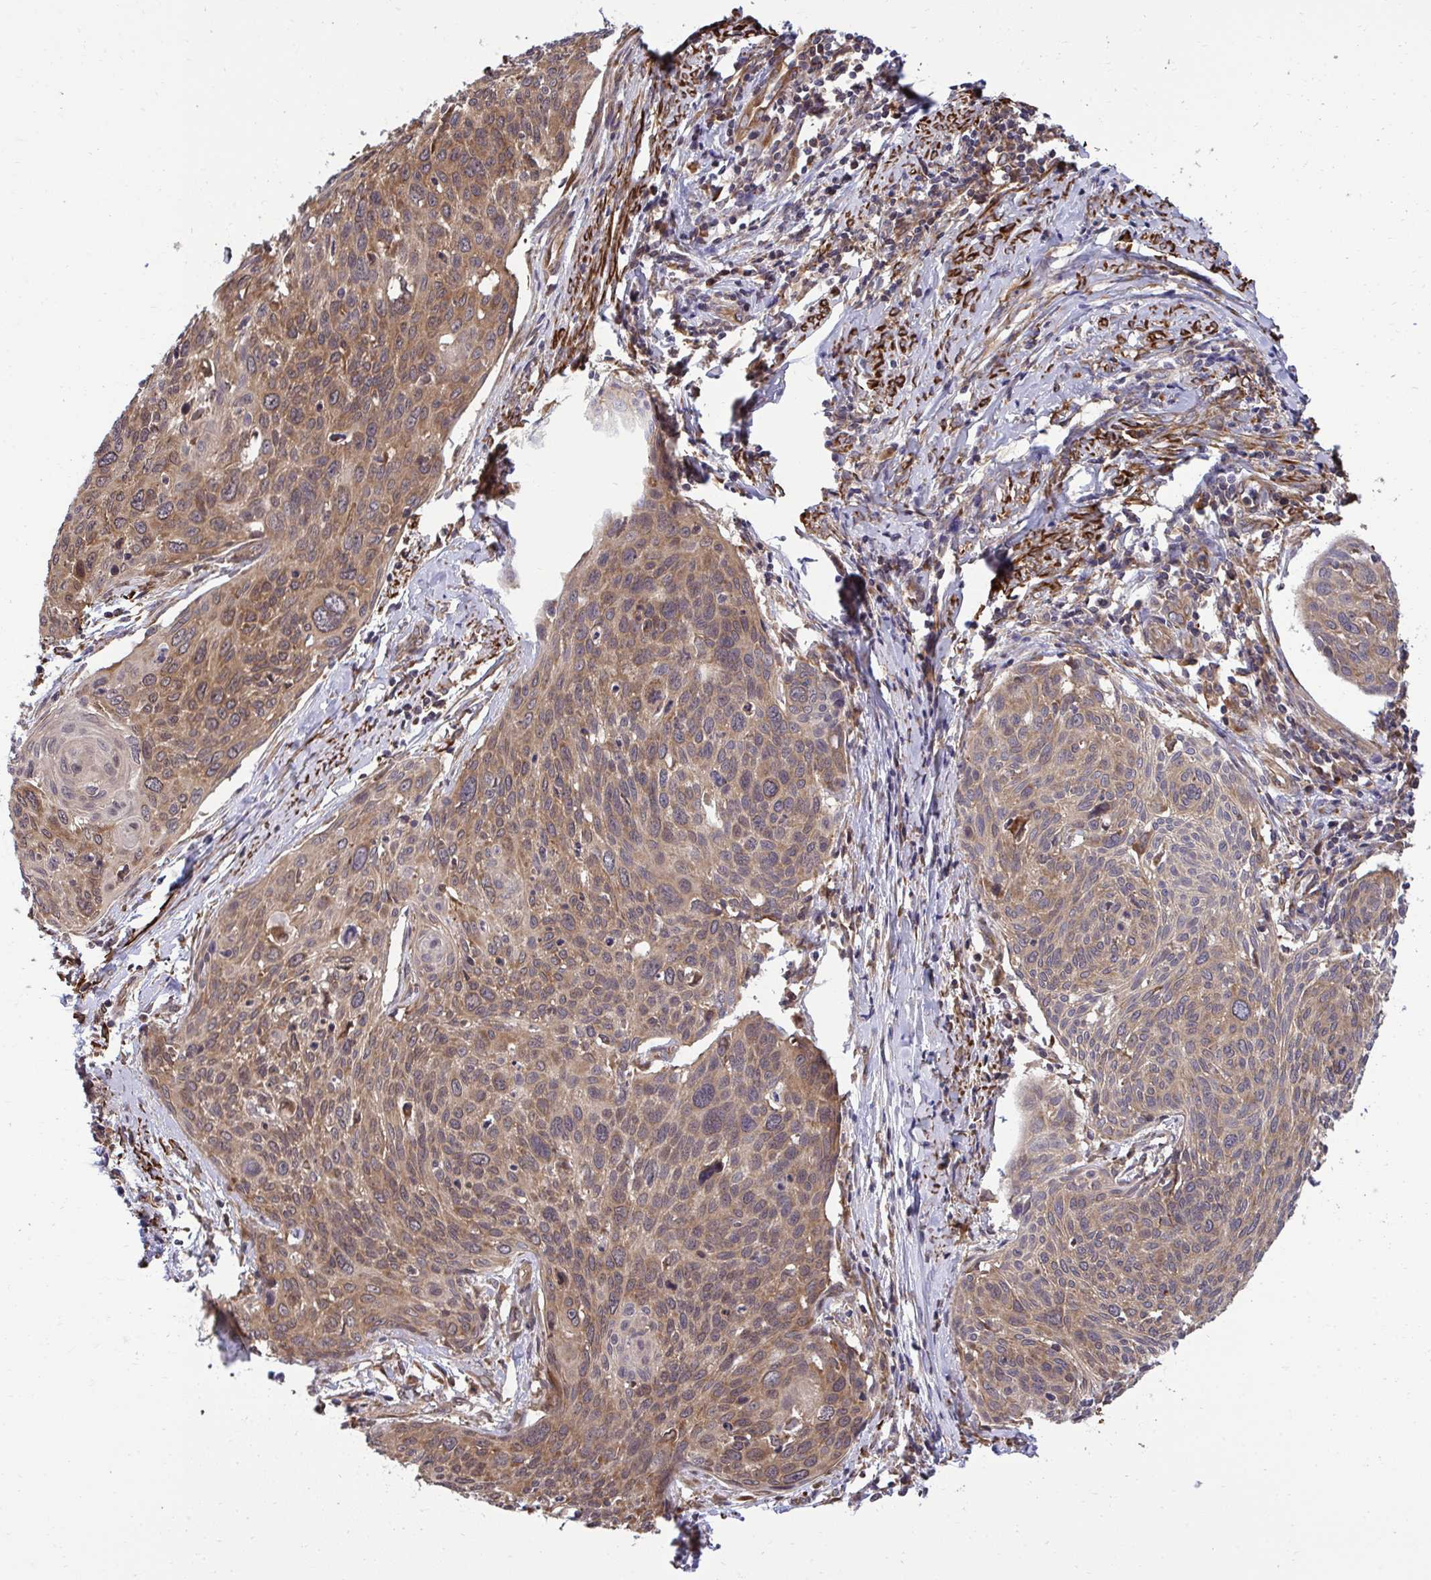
{"staining": {"intensity": "moderate", "quantity": ">75%", "location": "cytoplasmic/membranous"}, "tissue": "cervical cancer", "cell_type": "Tumor cells", "image_type": "cancer", "snomed": [{"axis": "morphology", "description": "Squamous cell carcinoma, NOS"}, {"axis": "topography", "description": "Cervix"}], "caption": "DAB (3,3'-diaminobenzidine) immunohistochemical staining of squamous cell carcinoma (cervical) reveals moderate cytoplasmic/membranous protein positivity in about >75% of tumor cells.", "gene": "RPS15", "patient": {"sex": "female", "age": 49}}